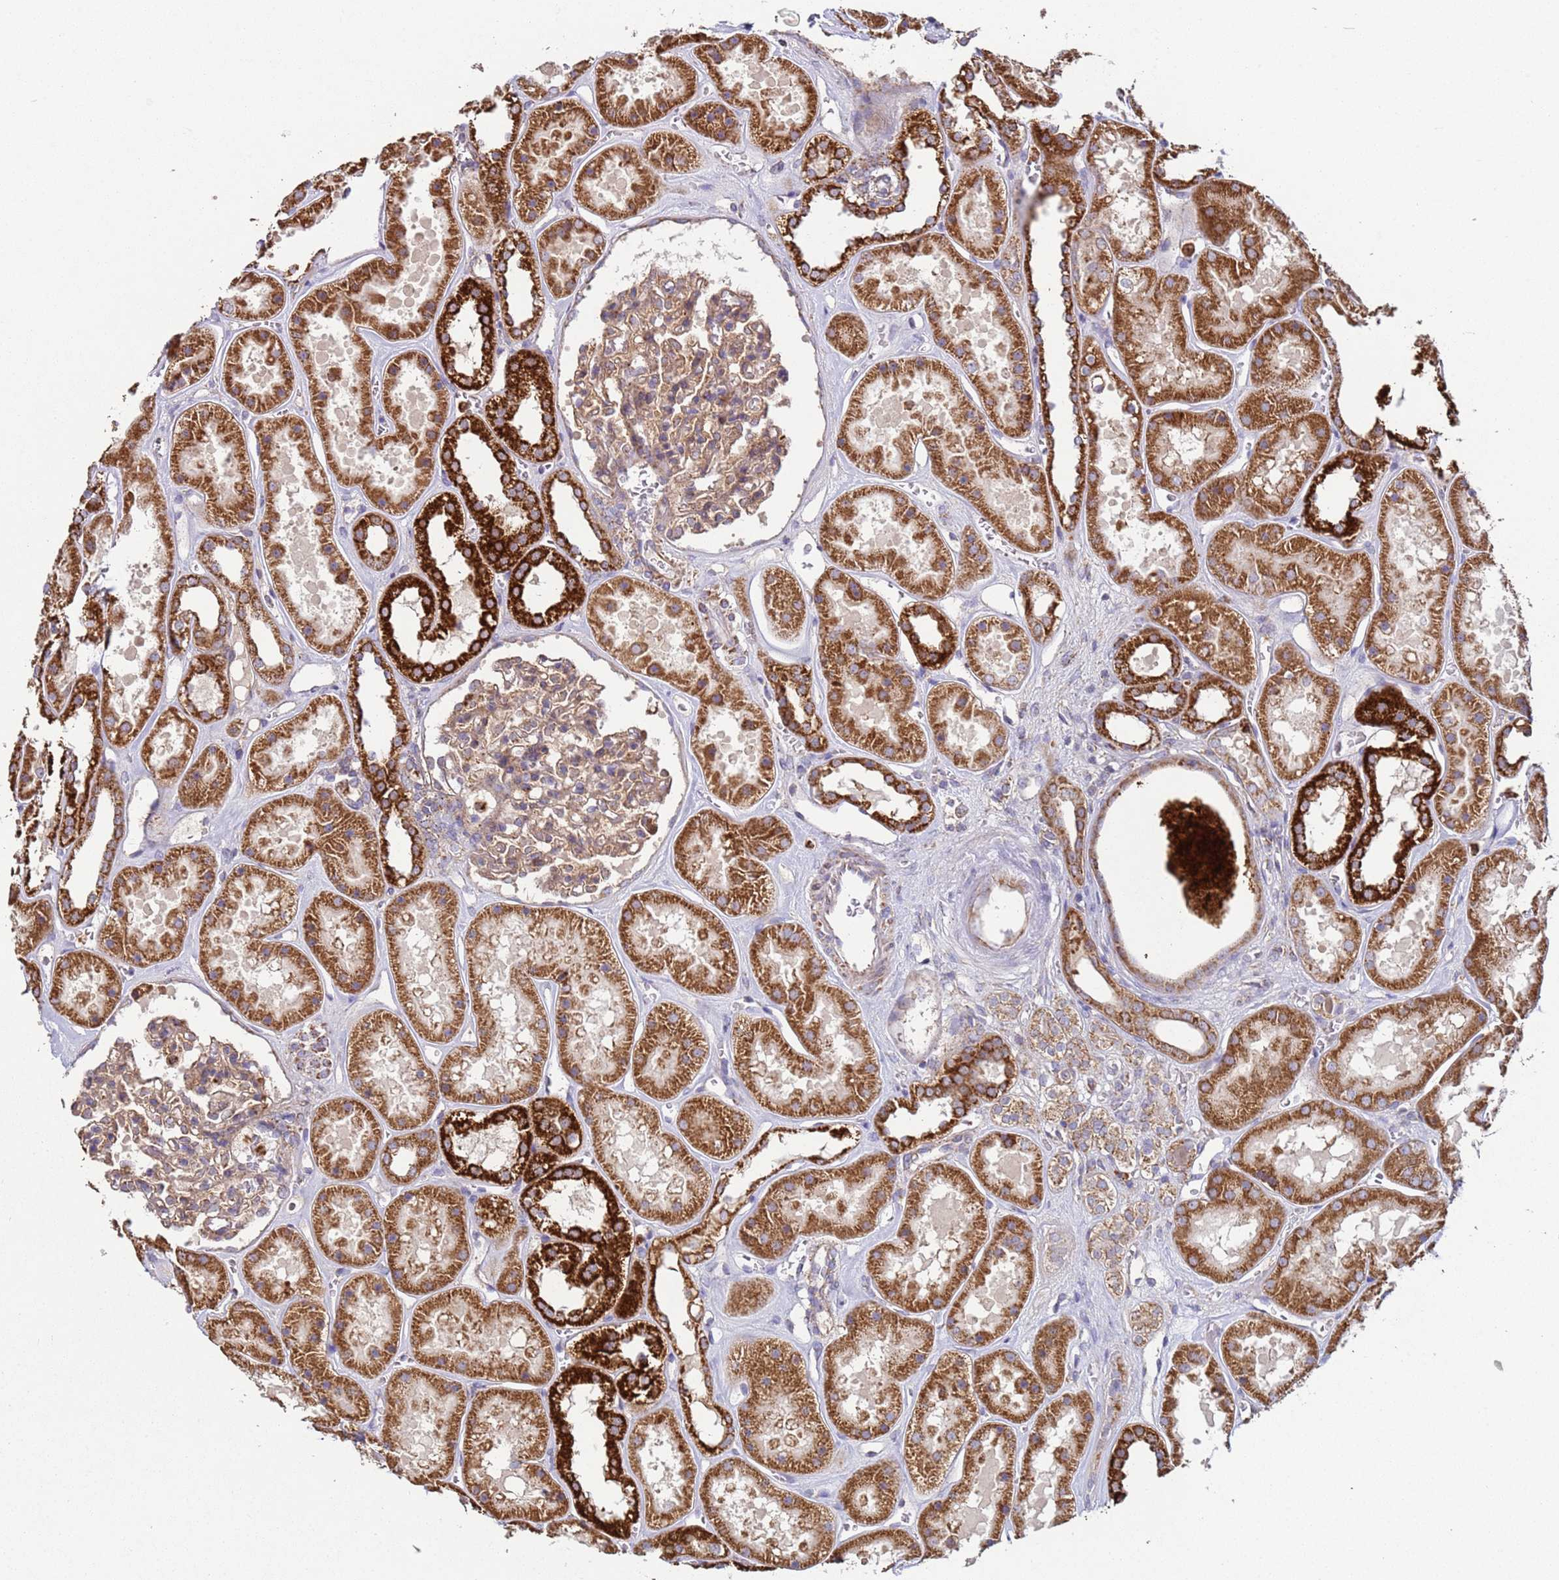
{"staining": {"intensity": "weak", "quantity": "25%-75%", "location": "cytoplasmic/membranous"}, "tissue": "kidney", "cell_type": "Cells in glomeruli", "image_type": "normal", "snomed": [{"axis": "morphology", "description": "Normal tissue, NOS"}, {"axis": "topography", "description": "Kidney"}], "caption": "Immunohistochemistry micrograph of unremarkable kidney stained for a protein (brown), which demonstrates low levels of weak cytoplasmic/membranous expression in about 25%-75% of cells in glomeruli.", "gene": "FBXO33", "patient": {"sex": "female", "age": 41}}